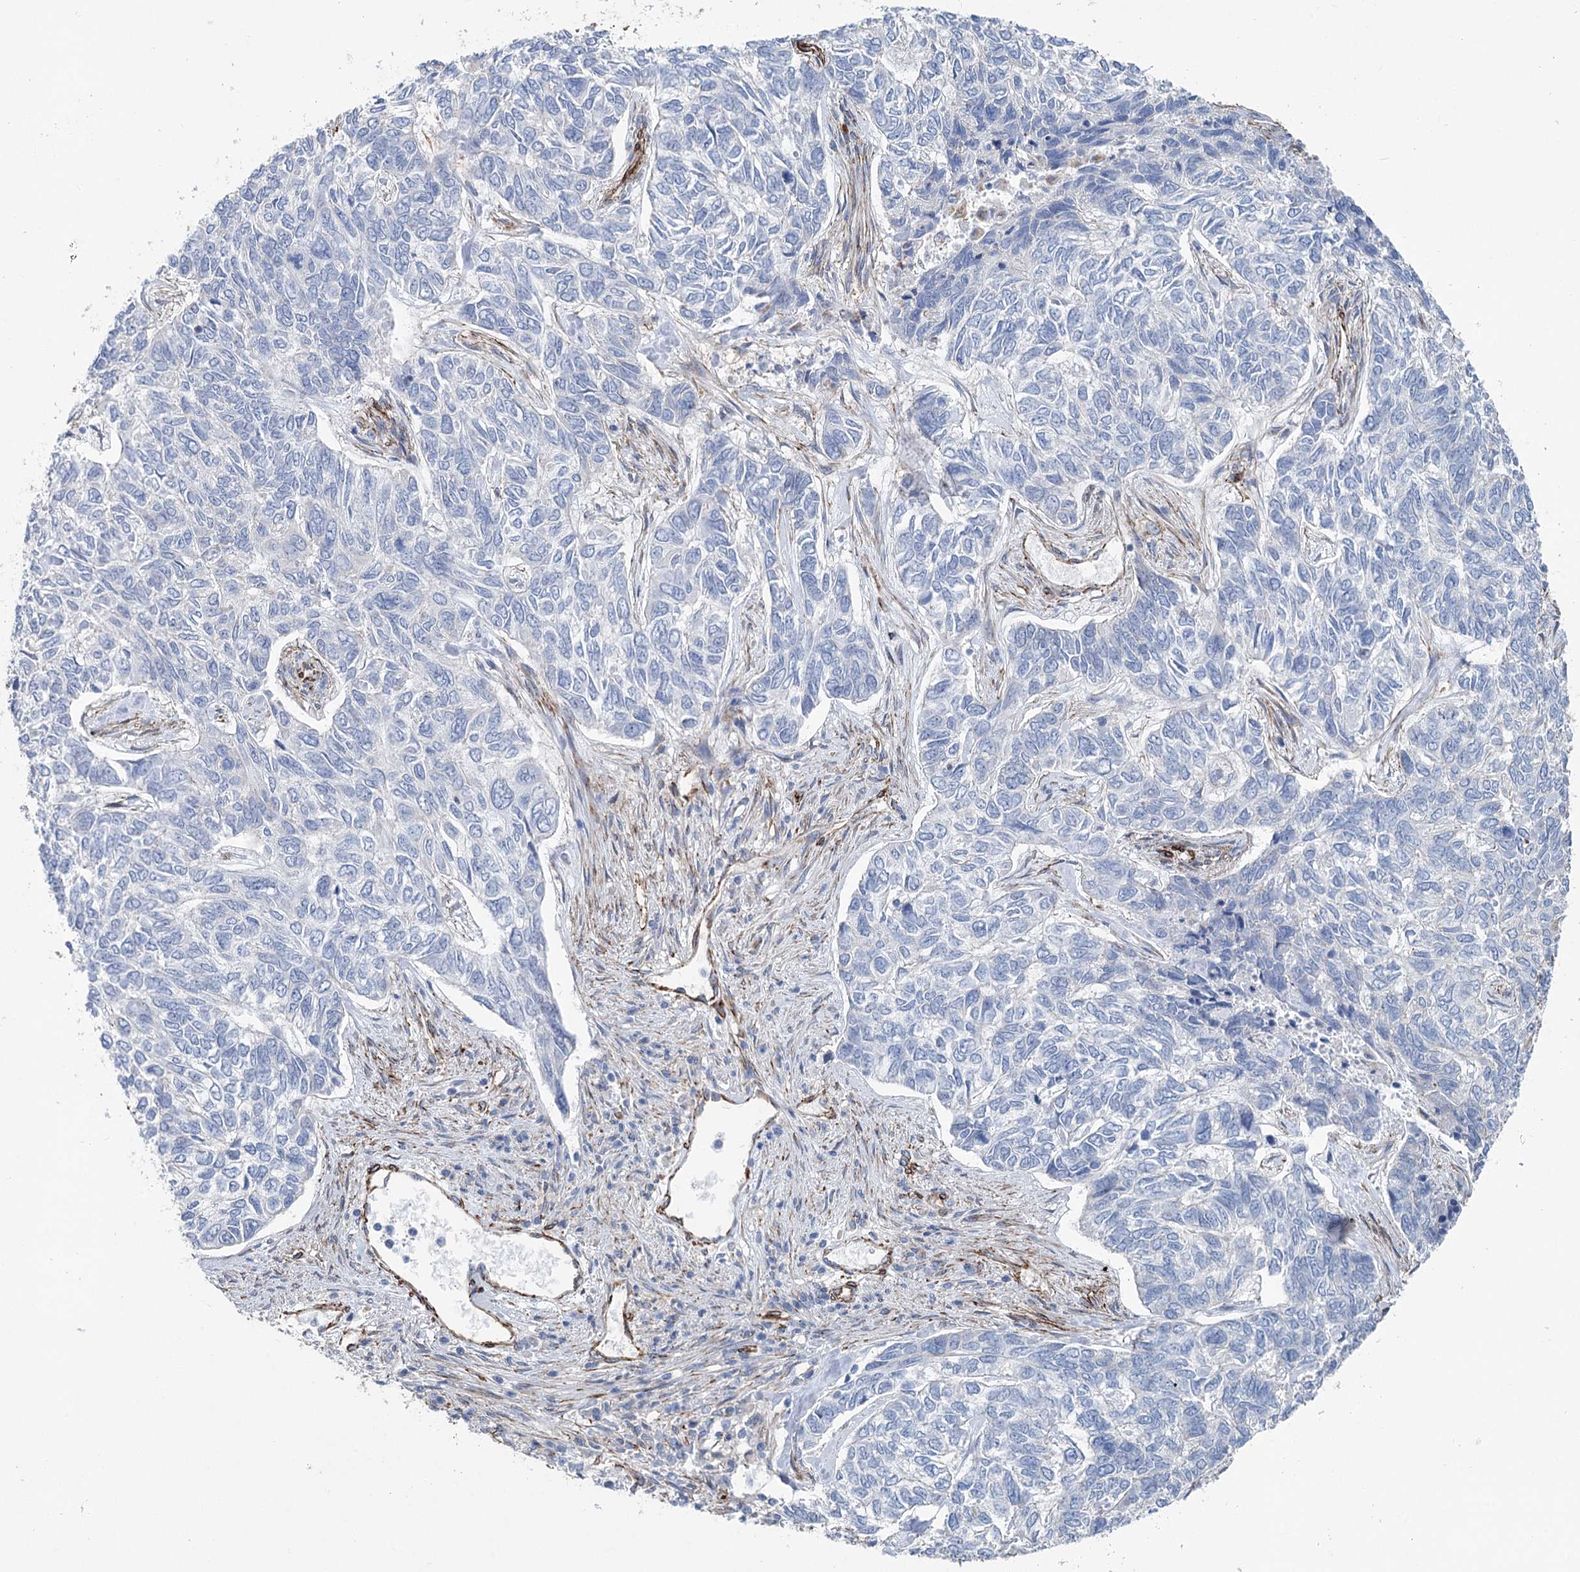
{"staining": {"intensity": "negative", "quantity": "none", "location": "none"}, "tissue": "skin cancer", "cell_type": "Tumor cells", "image_type": "cancer", "snomed": [{"axis": "morphology", "description": "Basal cell carcinoma"}, {"axis": "topography", "description": "Skin"}], "caption": "DAB (3,3'-diaminobenzidine) immunohistochemical staining of skin basal cell carcinoma displays no significant positivity in tumor cells. Nuclei are stained in blue.", "gene": "IQSEC1", "patient": {"sex": "female", "age": 65}}